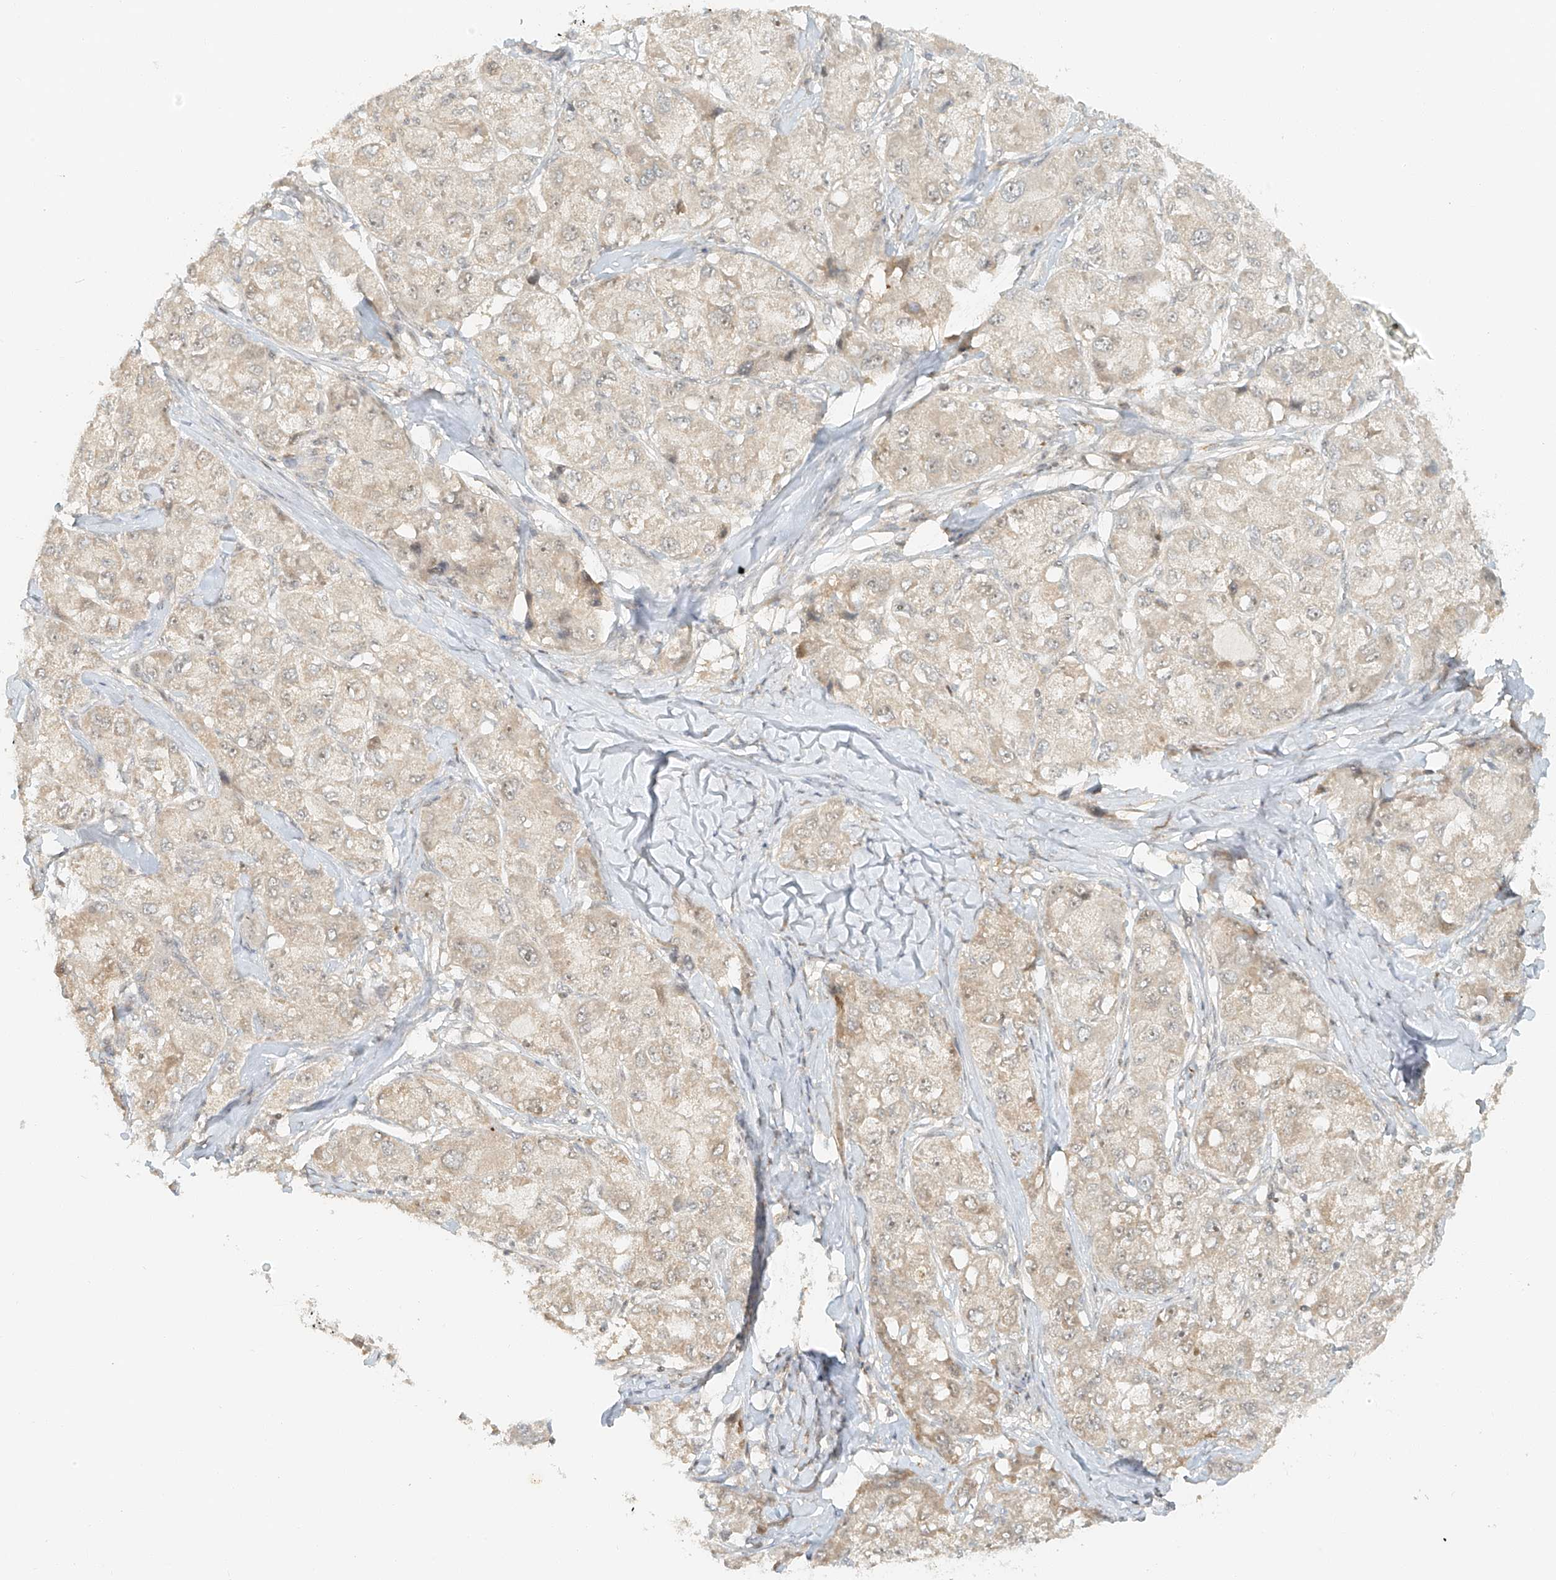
{"staining": {"intensity": "weak", "quantity": "25%-75%", "location": "cytoplasmic/membranous,nuclear"}, "tissue": "liver cancer", "cell_type": "Tumor cells", "image_type": "cancer", "snomed": [{"axis": "morphology", "description": "Carcinoma, Hepatocellular, NOS"}, {"axis": "topography", "description": "Liver"}], "caption": "This micrograph exhibits immunohistochemistry staining of liver cancer, with low weak cytoplasmic/membranous and nuclear positivity in approximately 25%-75% of tumor cells.", "gene": "MIPEP", "patient": {"sex": "male", "age": 80}}